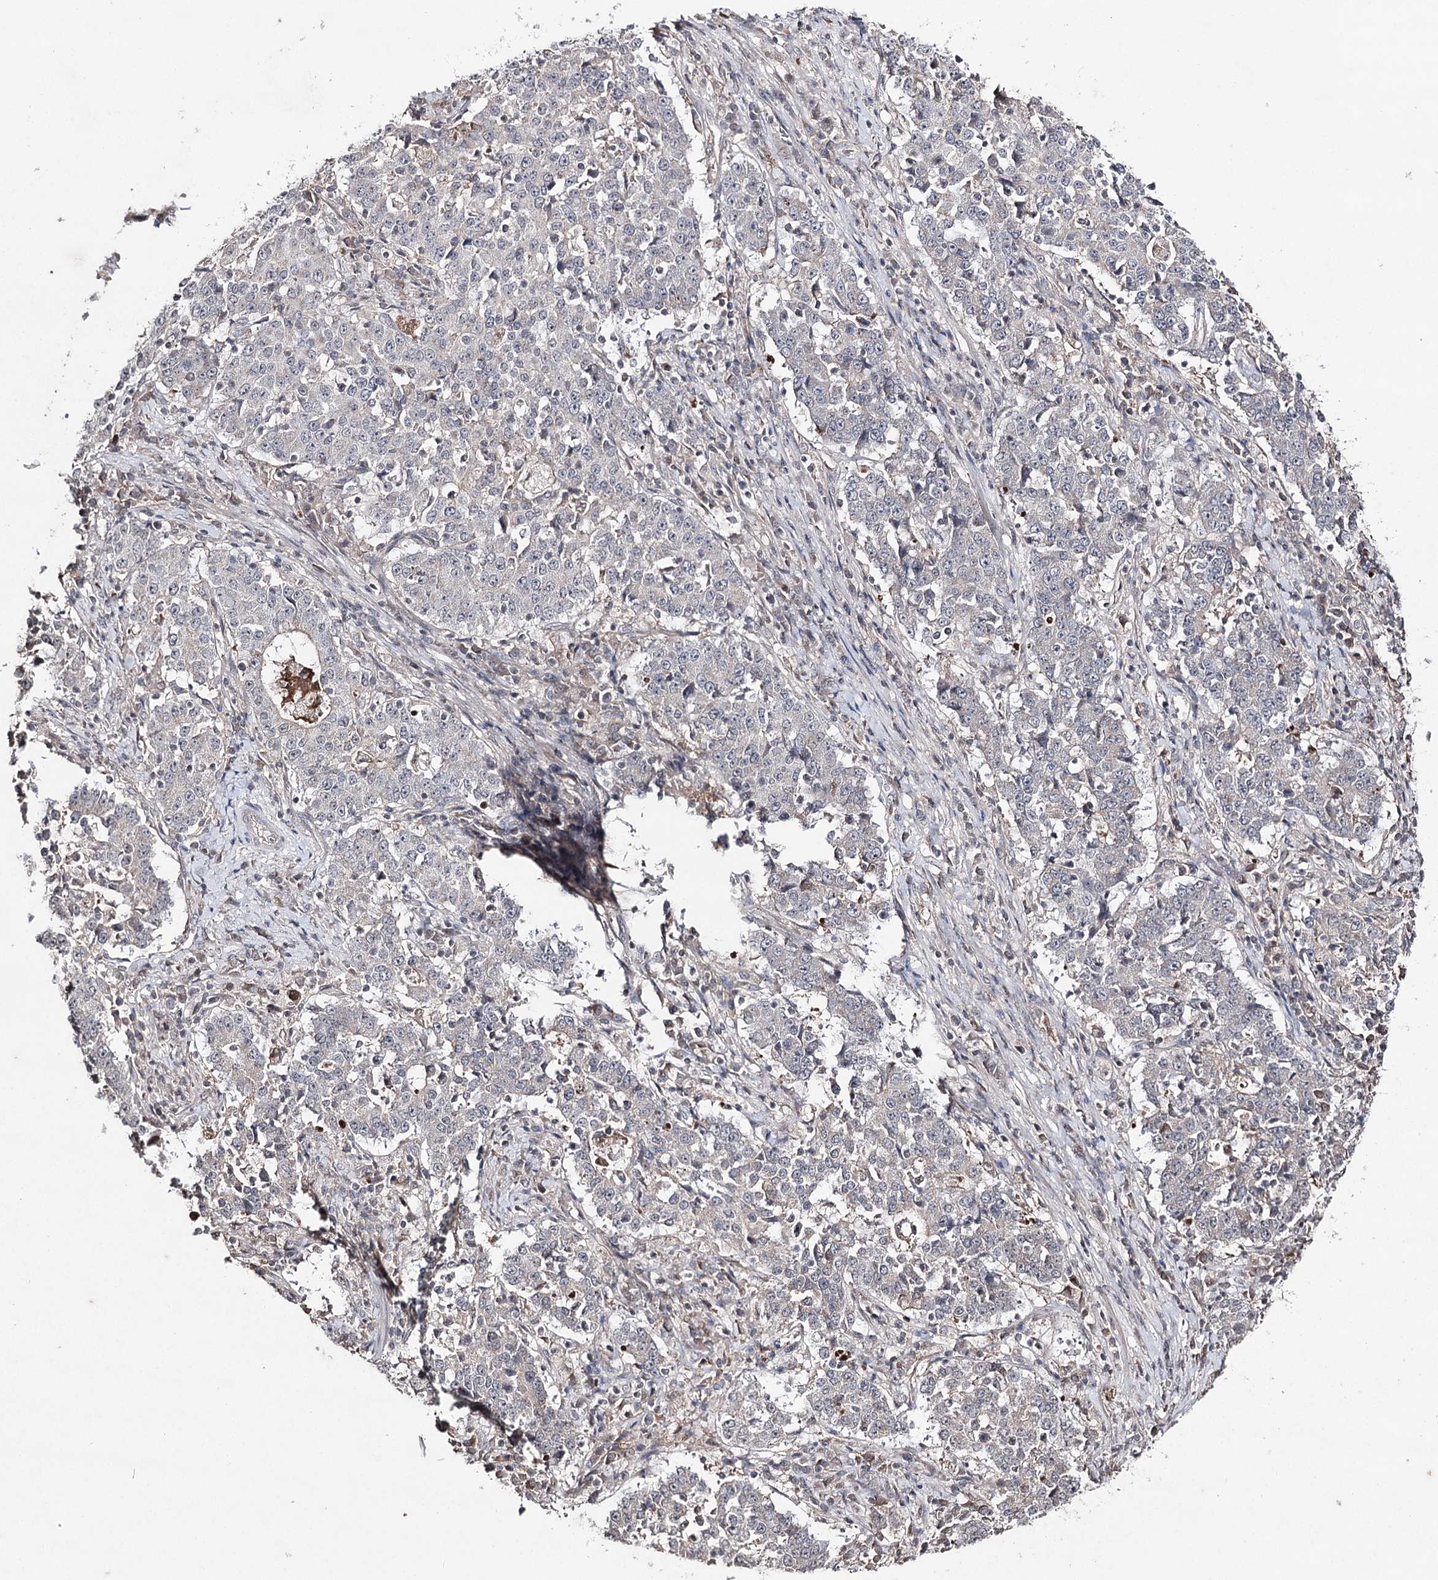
{"staining": {"intensity": "negative", "quantity": "none", "location": "none"}, "tissue": "stomach cancer", "cell_type": "Tumor cells", "image_type": "cancer", "snomed": [{"axis": "morphology", "description": "Adenocarcinoma, NOS"}, {"axis": "topography", "description": "Stomach"}], "caption": "High power microscopy image of an immunohistochemistry (IHC) image of adenocarcinoma (stomach), revealing no significant expression in tumor cells.", "gene": "SYNGR3", "patient": {"sex": "male", "age": 59}}